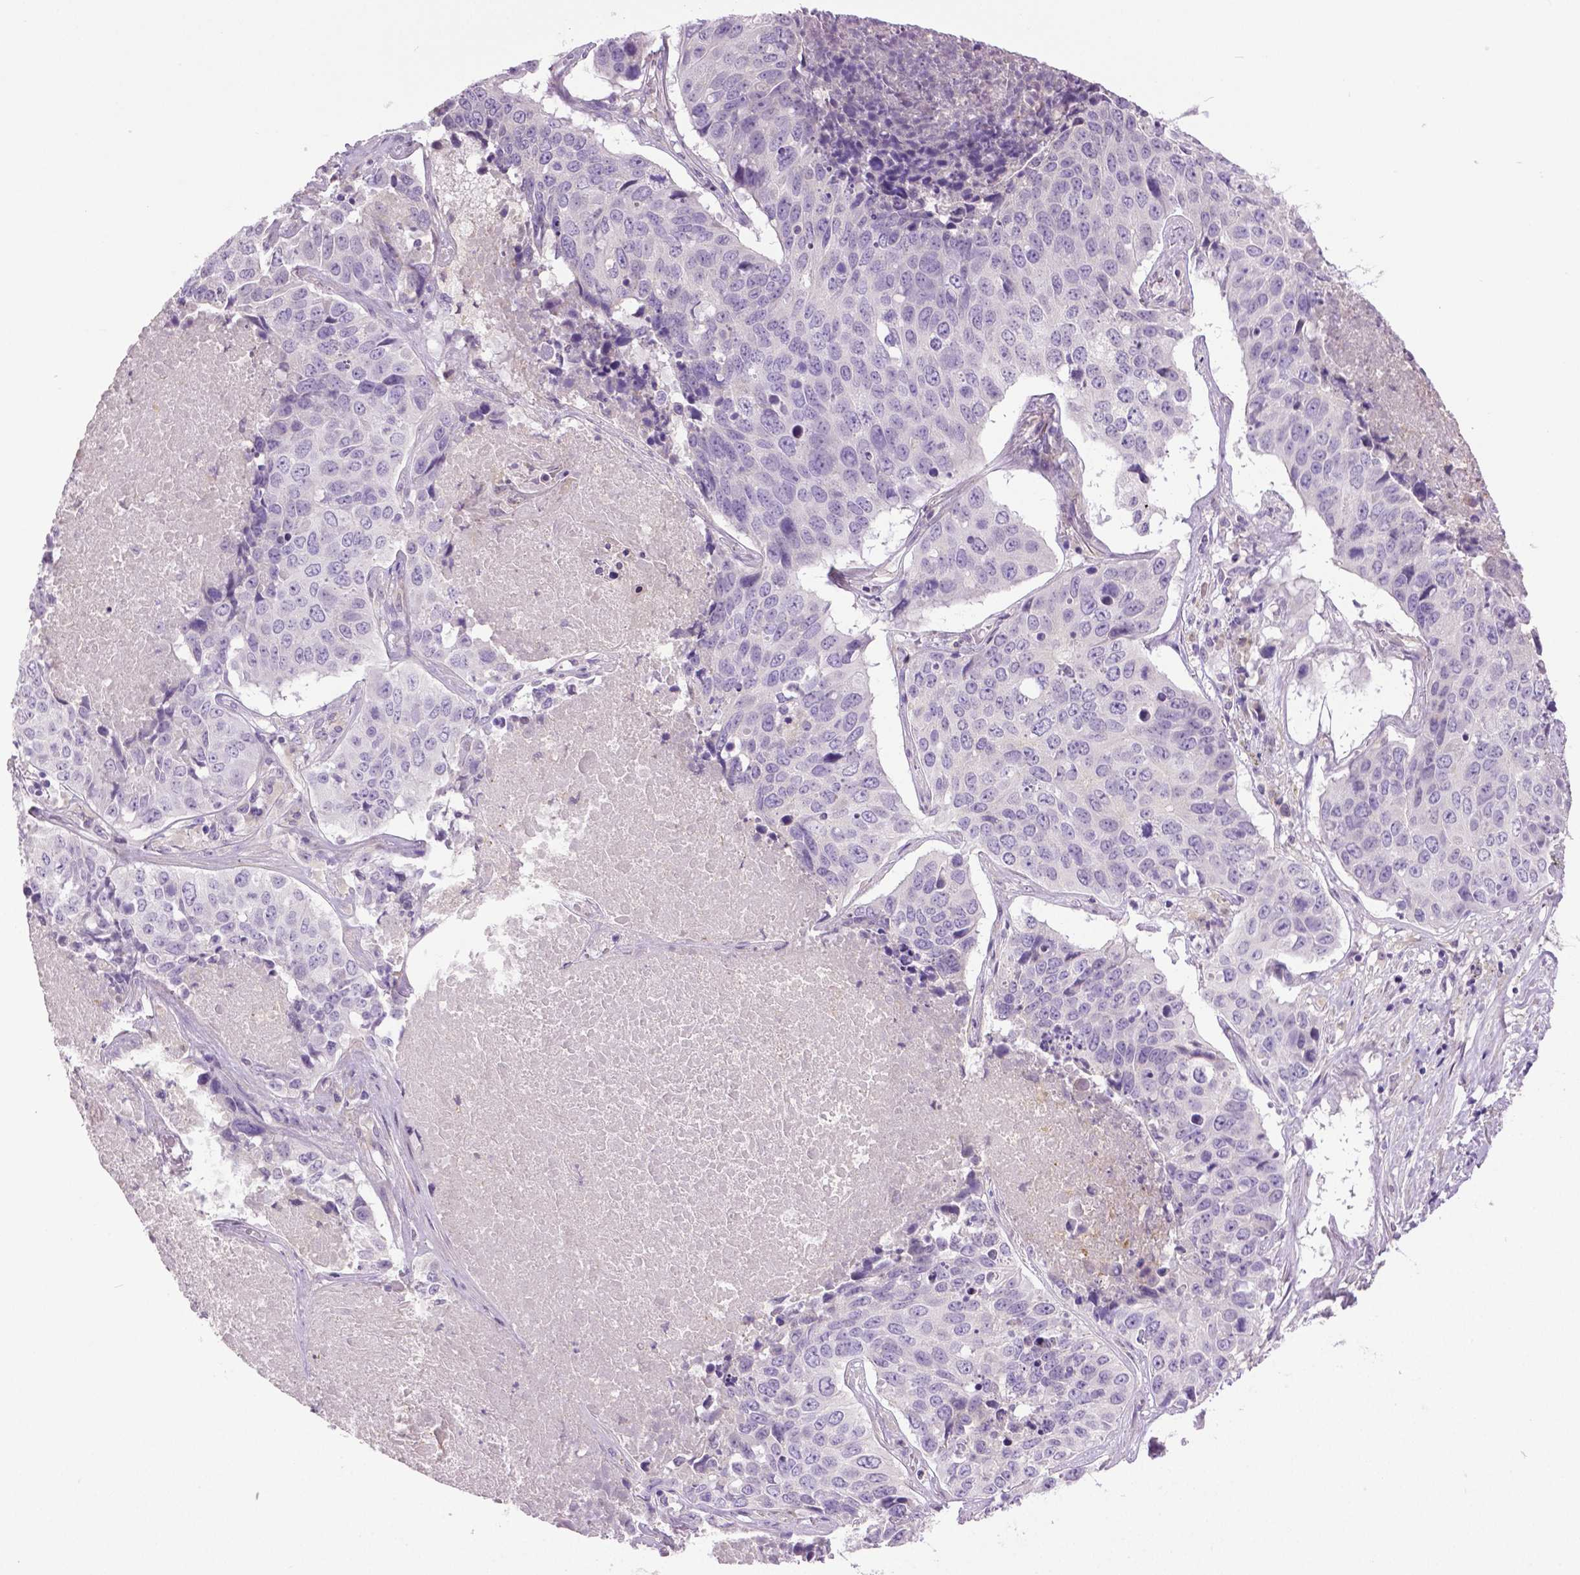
{"staining": {"intensity": "negative", "quantity": "none", "location": "none"}, "tissue": "lung cancer", "cell_type": "Tumor cells", "image_type": "cancer", "snomed": [{"axis": "morphology", "description": "Normal tissue, NOS"}, {"axis": "morphology", "description": "Squamous cell carcinoma, NOS"}, {"axis": "topography", "description": "Bronchus"}, {"axis": "topography", "description": "Lung"}], "caption": "Tumor cells are negative for protein expression in human lung cancer (squamous cell carcinoma). (DAB (3,3'-diaminobenzidine) immunohistochemistry, high magnification).", "gene": "DNAH12", "patient": {"sex": "male", "age": 64}}